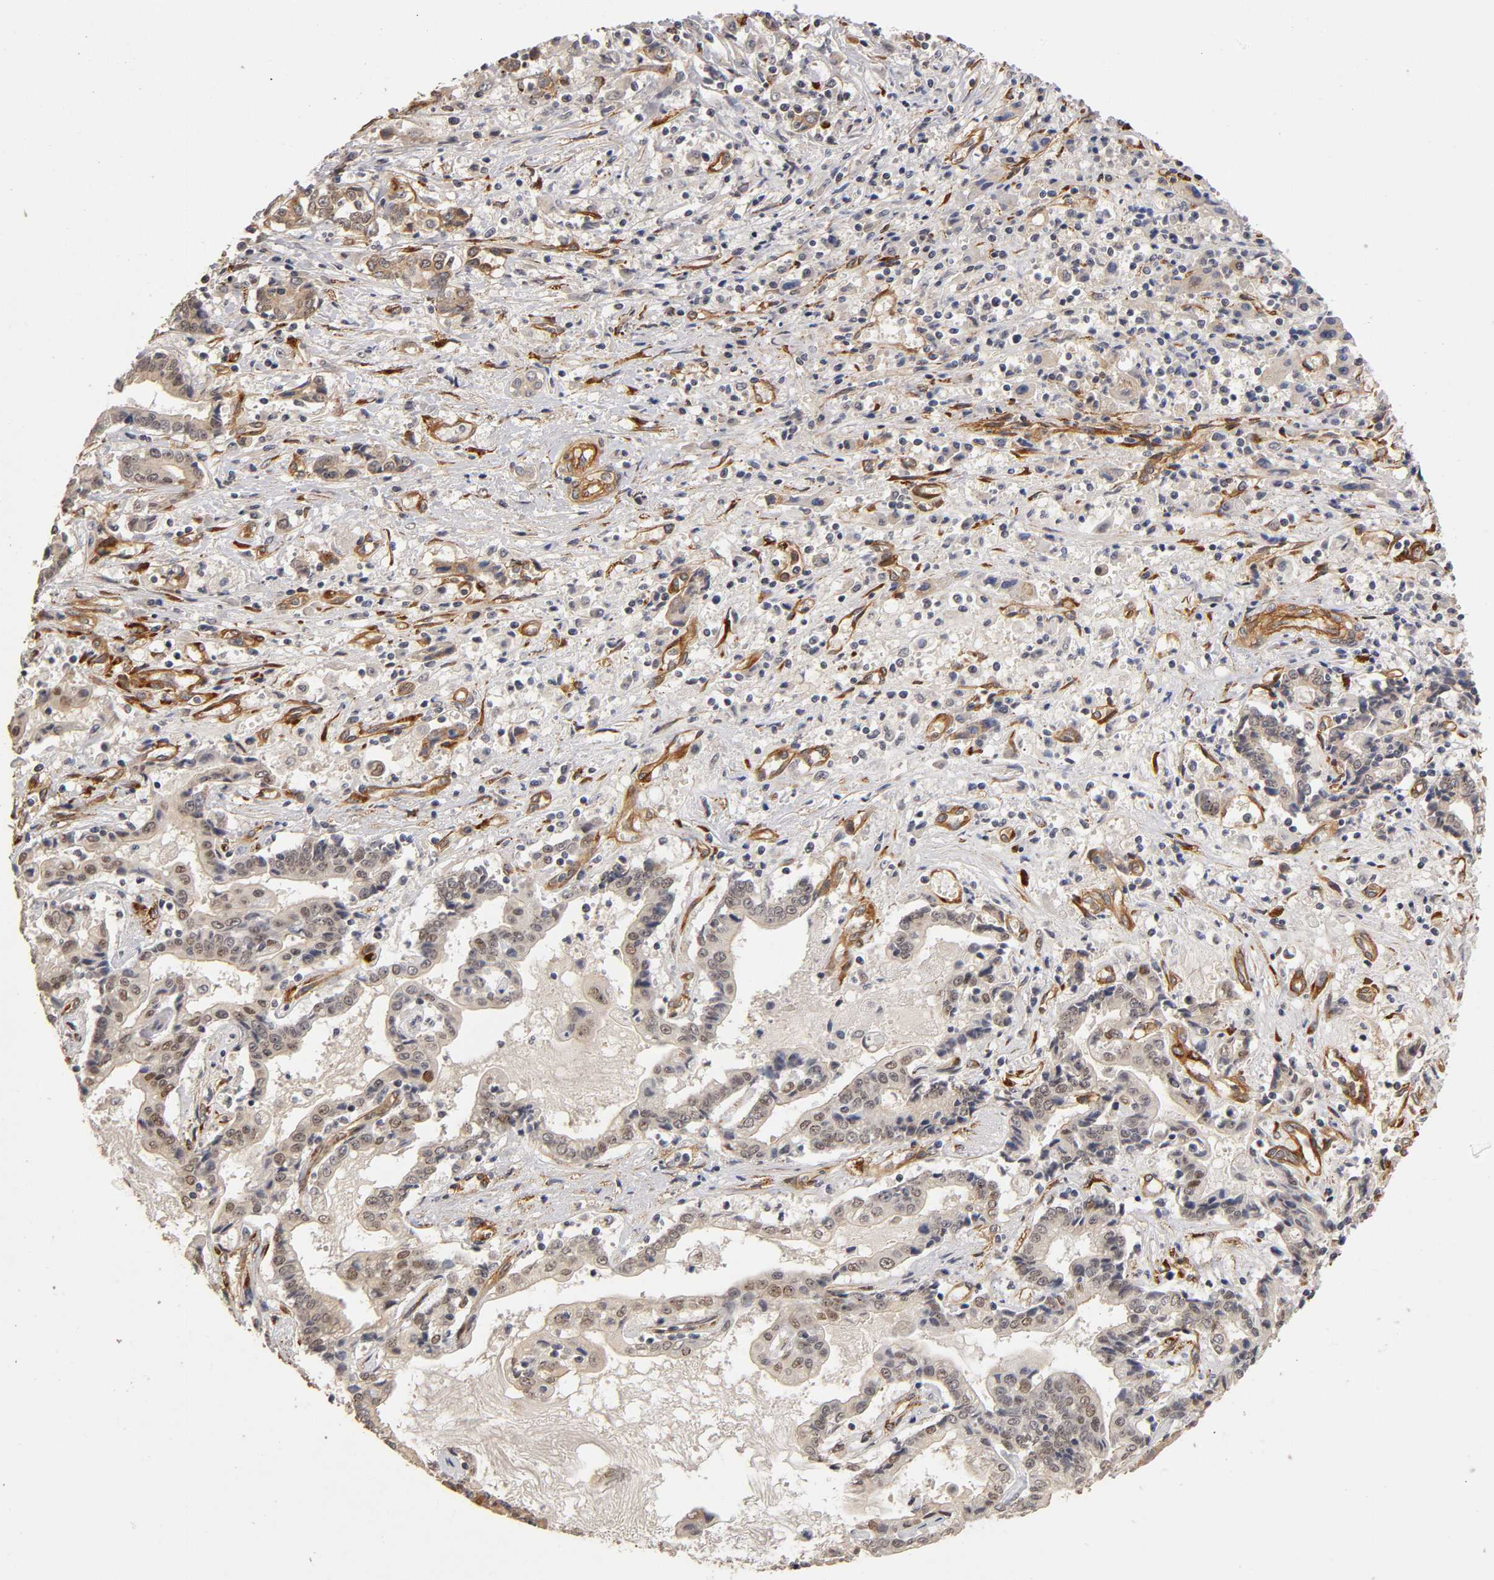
{"staining": {"intensity": "weak", "quantity": "25%-75%", "location": "cytoplasmic/membranous"}, "tissue": "liver cancer", "cell_type": "Tumor cells", "image_type": "cancer", "snomed": [{"axis": "morphology", "description": "Cholangiocarcinoma"}, {"axis": "topography", "description": "Liver"}], "caption": "Cholangiocarcinoma (liver) tissue shows weak cytoplasmic/membranous staining in about 25%-75% of tumor cells", "gene": "LAMB1", "patient": {"sex": "male", "age": 57}}